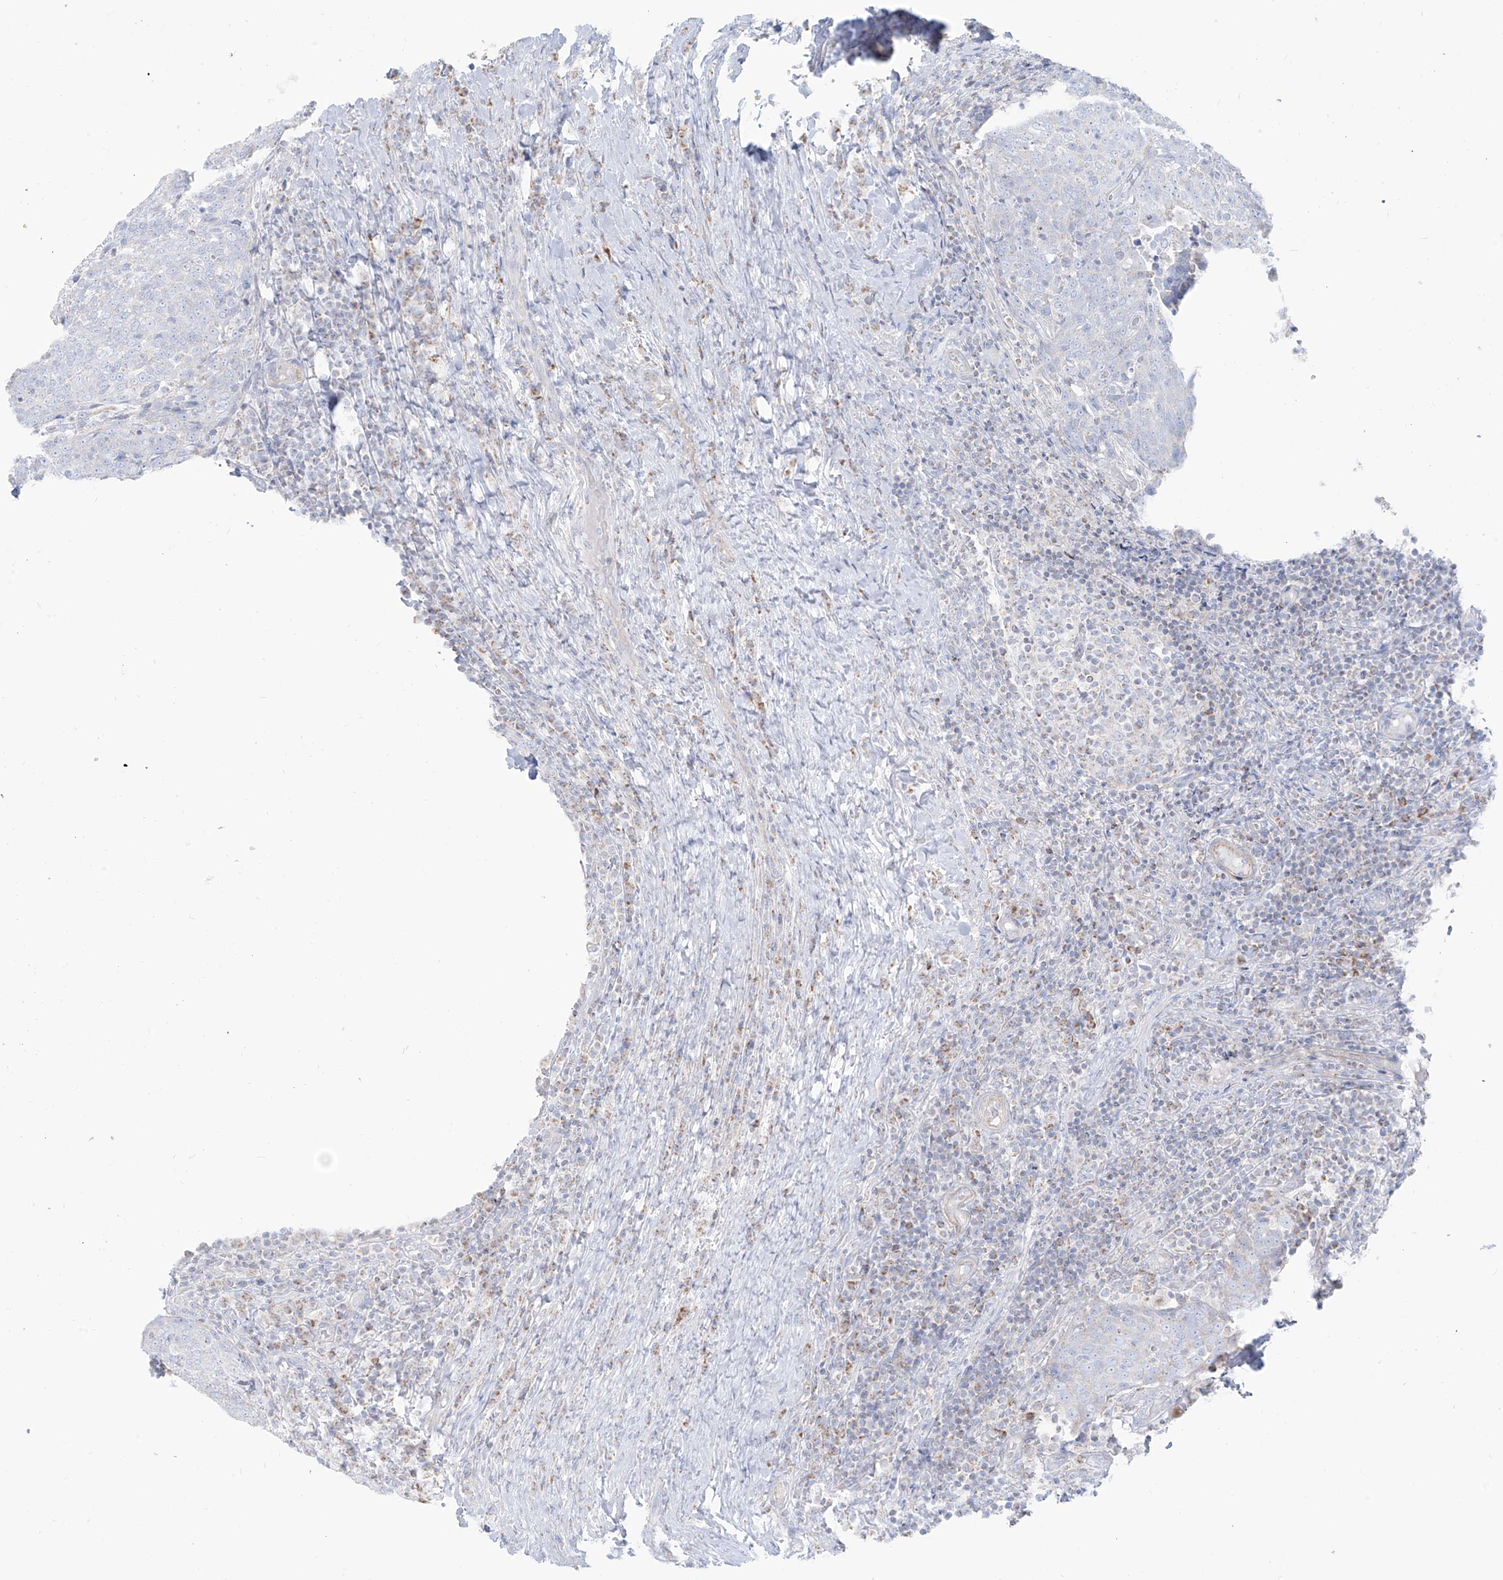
{"staining": {"intensity": "negative", "quantity": "none", "location": "none"}, "tissue": "head and neck cancer", "cell_type": "Tumor cells", "image_type": "cancer", "snomed": [{"axis": "morphology", "description": "Squamous cell carcinoma, NOS"}, {"axis": "morphology", "description": "Squamous cell carcinoma, metastatic, NOS"}, {"axis": "topography", "description": "Lymph node"}, {"axis": "topography", "description": "Head-Neck"}], "caption": "Human head and neck cancer (squamous cell carcinoma) stained for a protein using immunohistochemistry (IHC) reveals no staining in tumor cells.", "gene": "SLC26A3", "patient": {"sex": "male", "age": 62}}